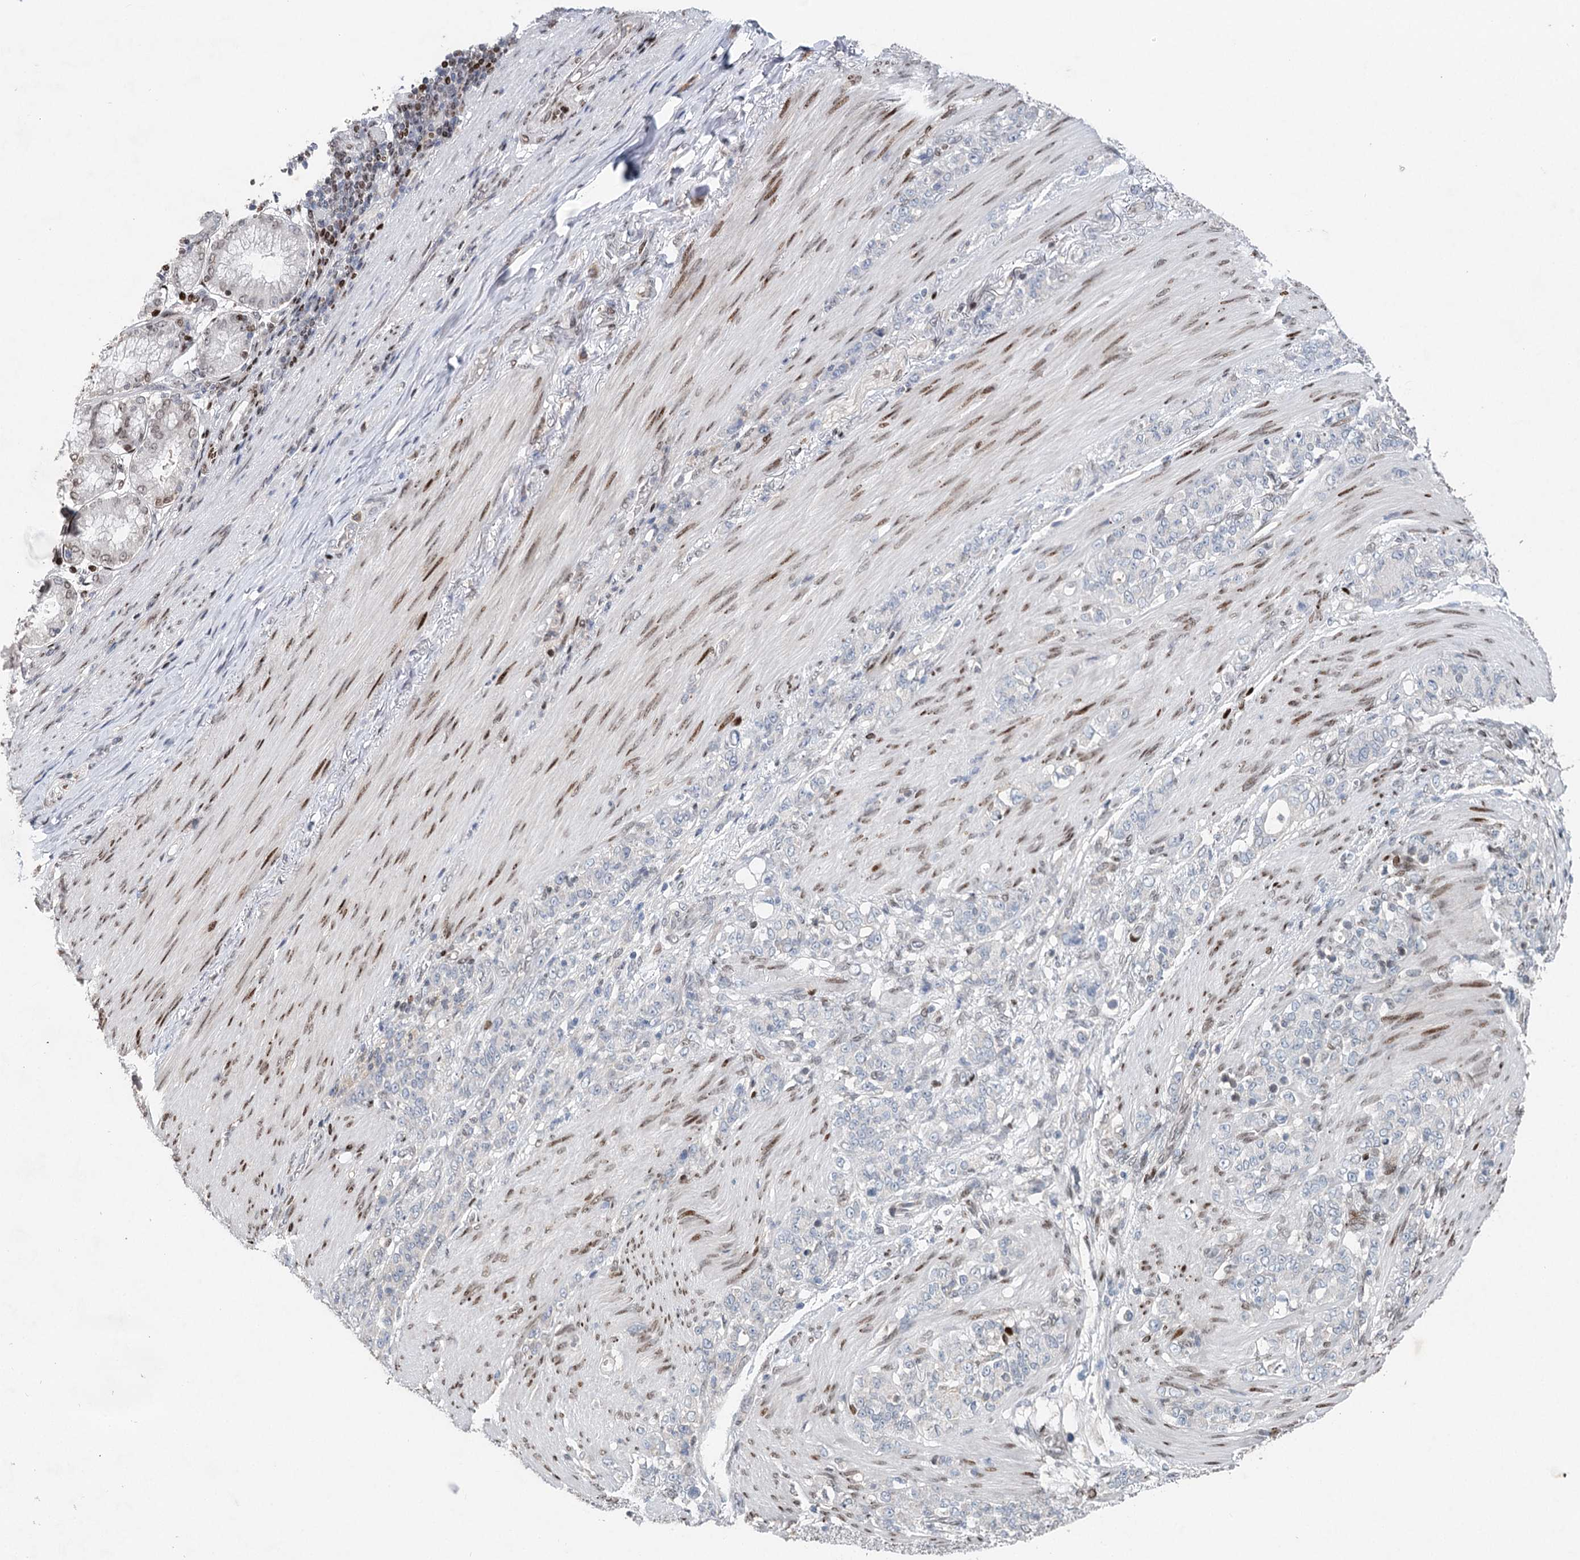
{"staining": {"intensity": "negative", "quantity": "none", "location": "none"}, "tissue": "stomach cancer", "cell_type": "Tumor cells", "image_type": "cancer", "snomed": [{"axis": "morphology", "description": "Adenocarcinoma, NOS"}, {"axis": "topography", "description": "Stomach"}], "caption": "The IHC micrograph has no significant positivity in tumor cells of stomach adenocarcinoma tissue.", "gene": "FRMD4A", "patient": {"sex": "female", "age": 79}}